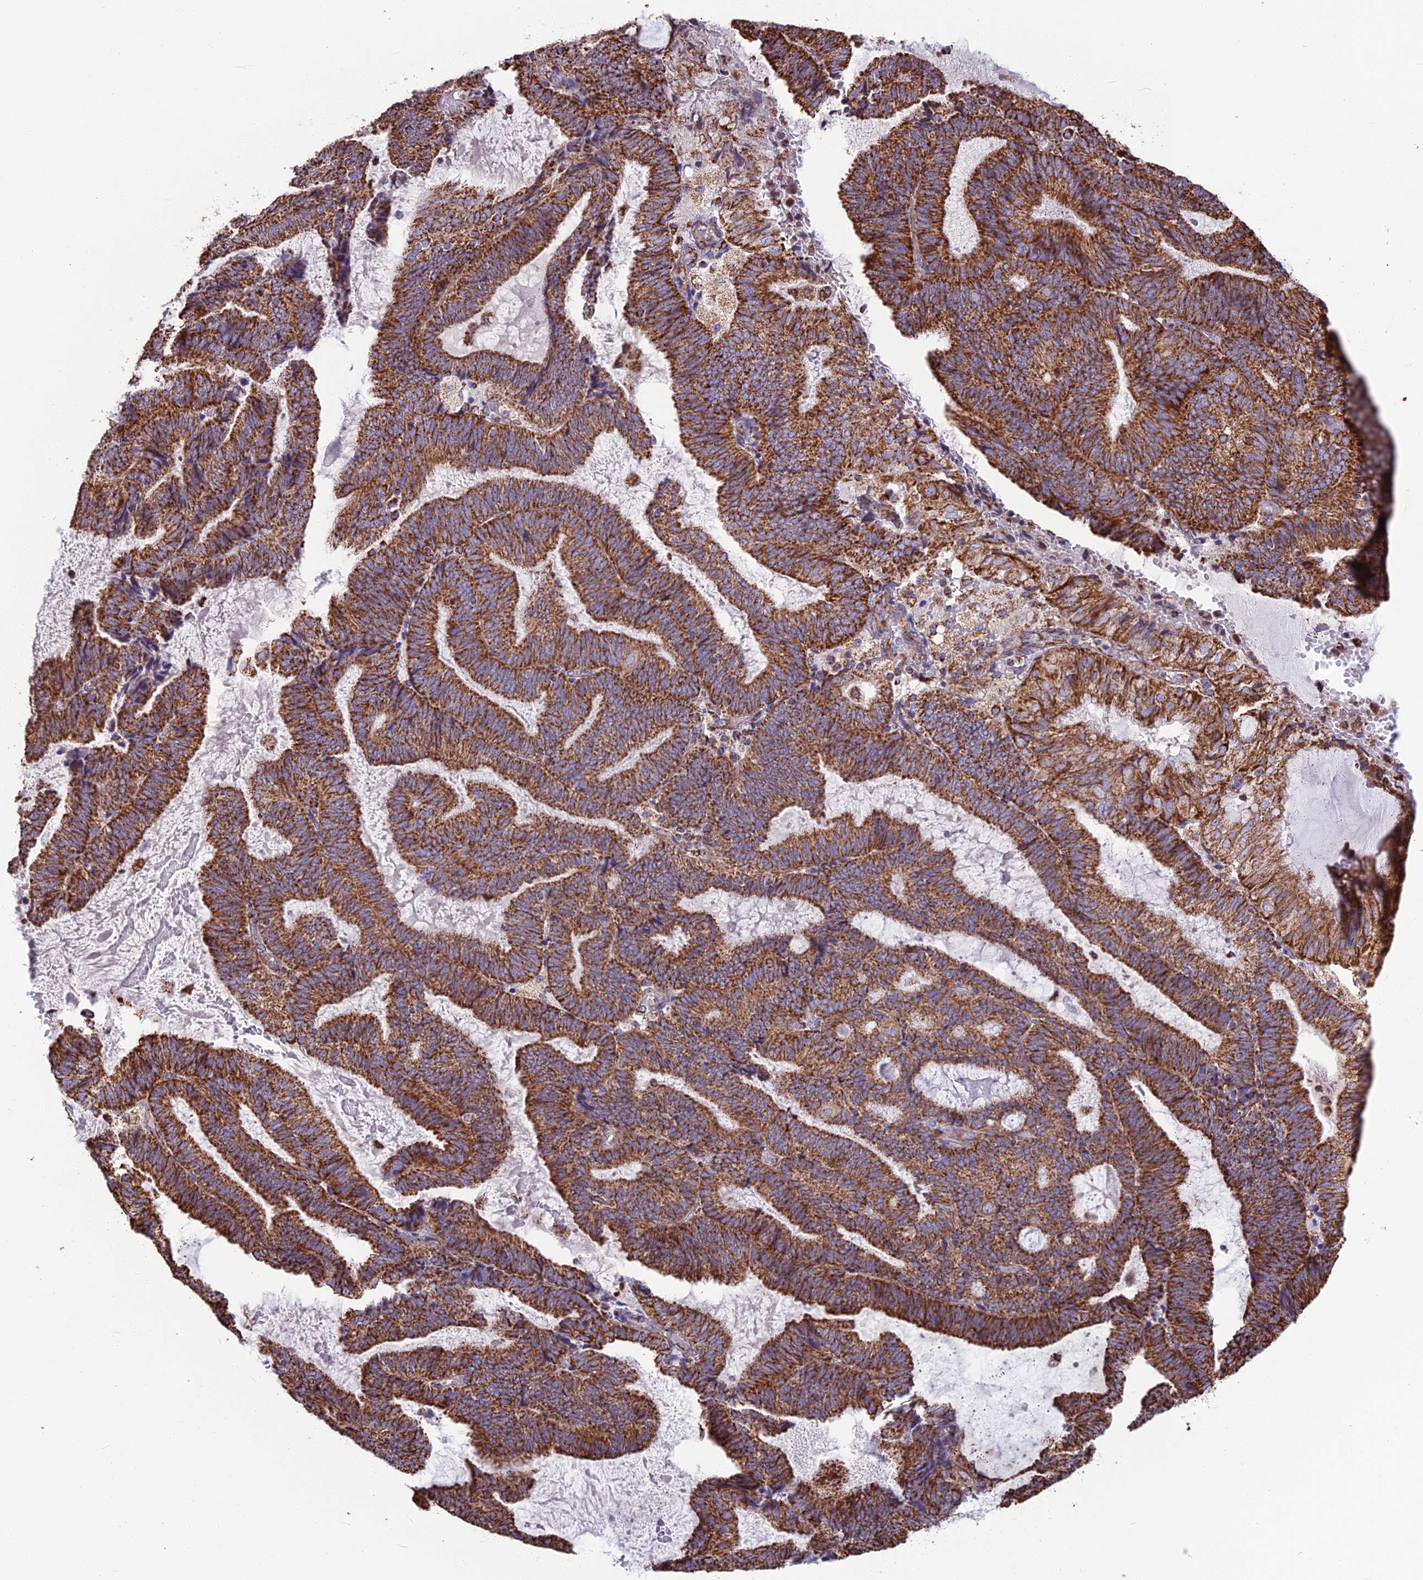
{"staining": {"intensity": "strong", "quantity": ">75%", "location": "cytoplasmic/membranous"}, "tissue": "endometrial cancer", "cell_type": "Tumor cells", "image_type": "cancer", "snomed": [{"axis": "morphology", "description": "Adenocarcinoma, NOS"}, {"axis": "topography", "description": "Endometrium"}], "caption": "DAB immunohistochemical staining of human endometrial adenocarcinoma reveals strong cytoplasmic/membranous protein staining in approximately >75% of tumor cells. The staining was performed using DAB (3,3'-diaminobenzidine), with brown indicating positive protein expression. Nuclei are stained blue with hematoxylin.", "gene": "CS", "patient": {"sex": "female", "age": 81}}